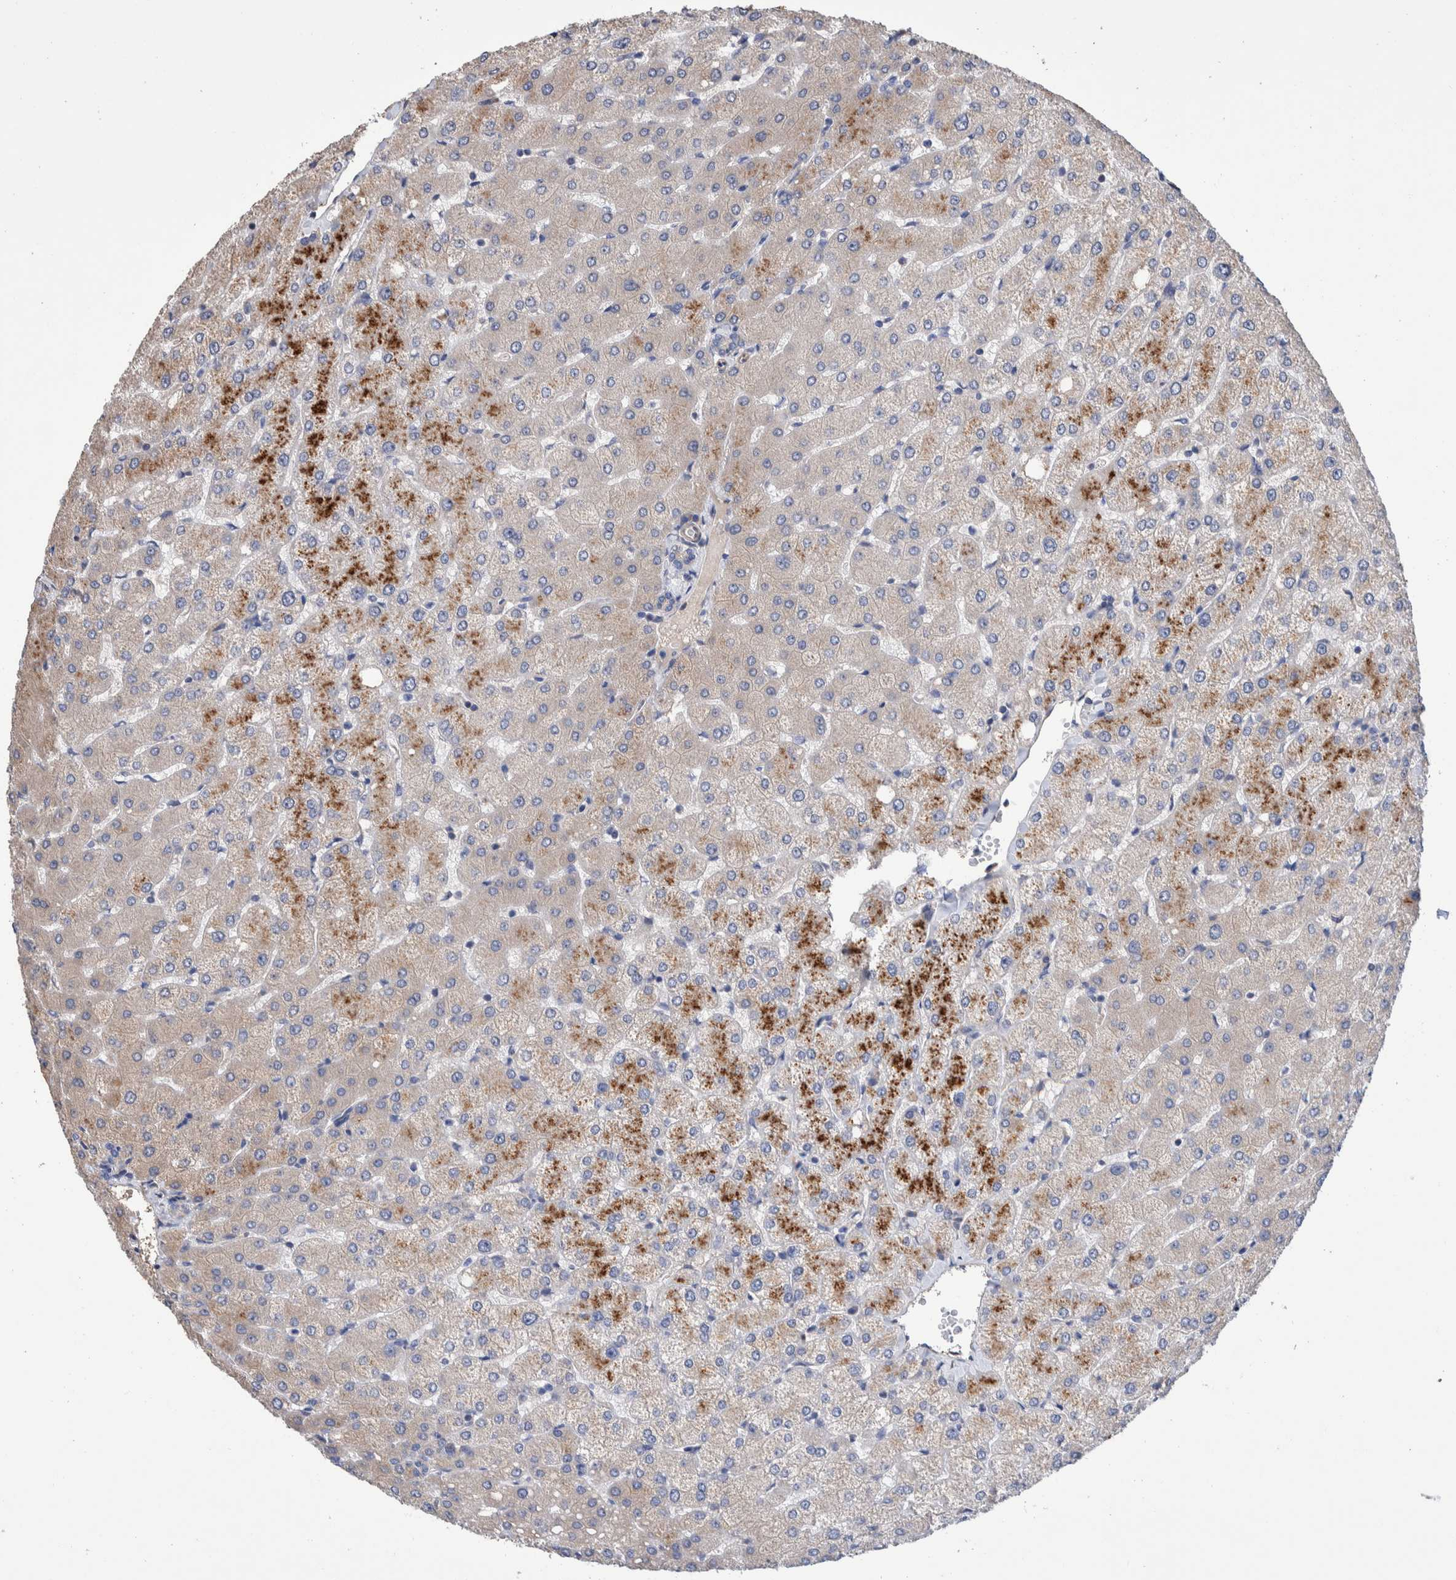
{"staining": {"intensity": "negative", "quantity": "none", "location": "none"}, "tissue": "liver", "cell_type": "Cholangiocytes", "image_type": "normal", "snomed": [{"axis": "morphology", "description": "Normal tissue, NOS"}, {"axis": "topography", "description": "Liver"}], "caption": "Immunohistochemical staining of unremarkable liver reveals no significant staining in cholangiocytes. (DAB immunohistochemistry (IHC) visualized using brightfield microscopy, high magnification).", "gene": "SLC45A4", "patient": {"sex": "female", "age": 54}}